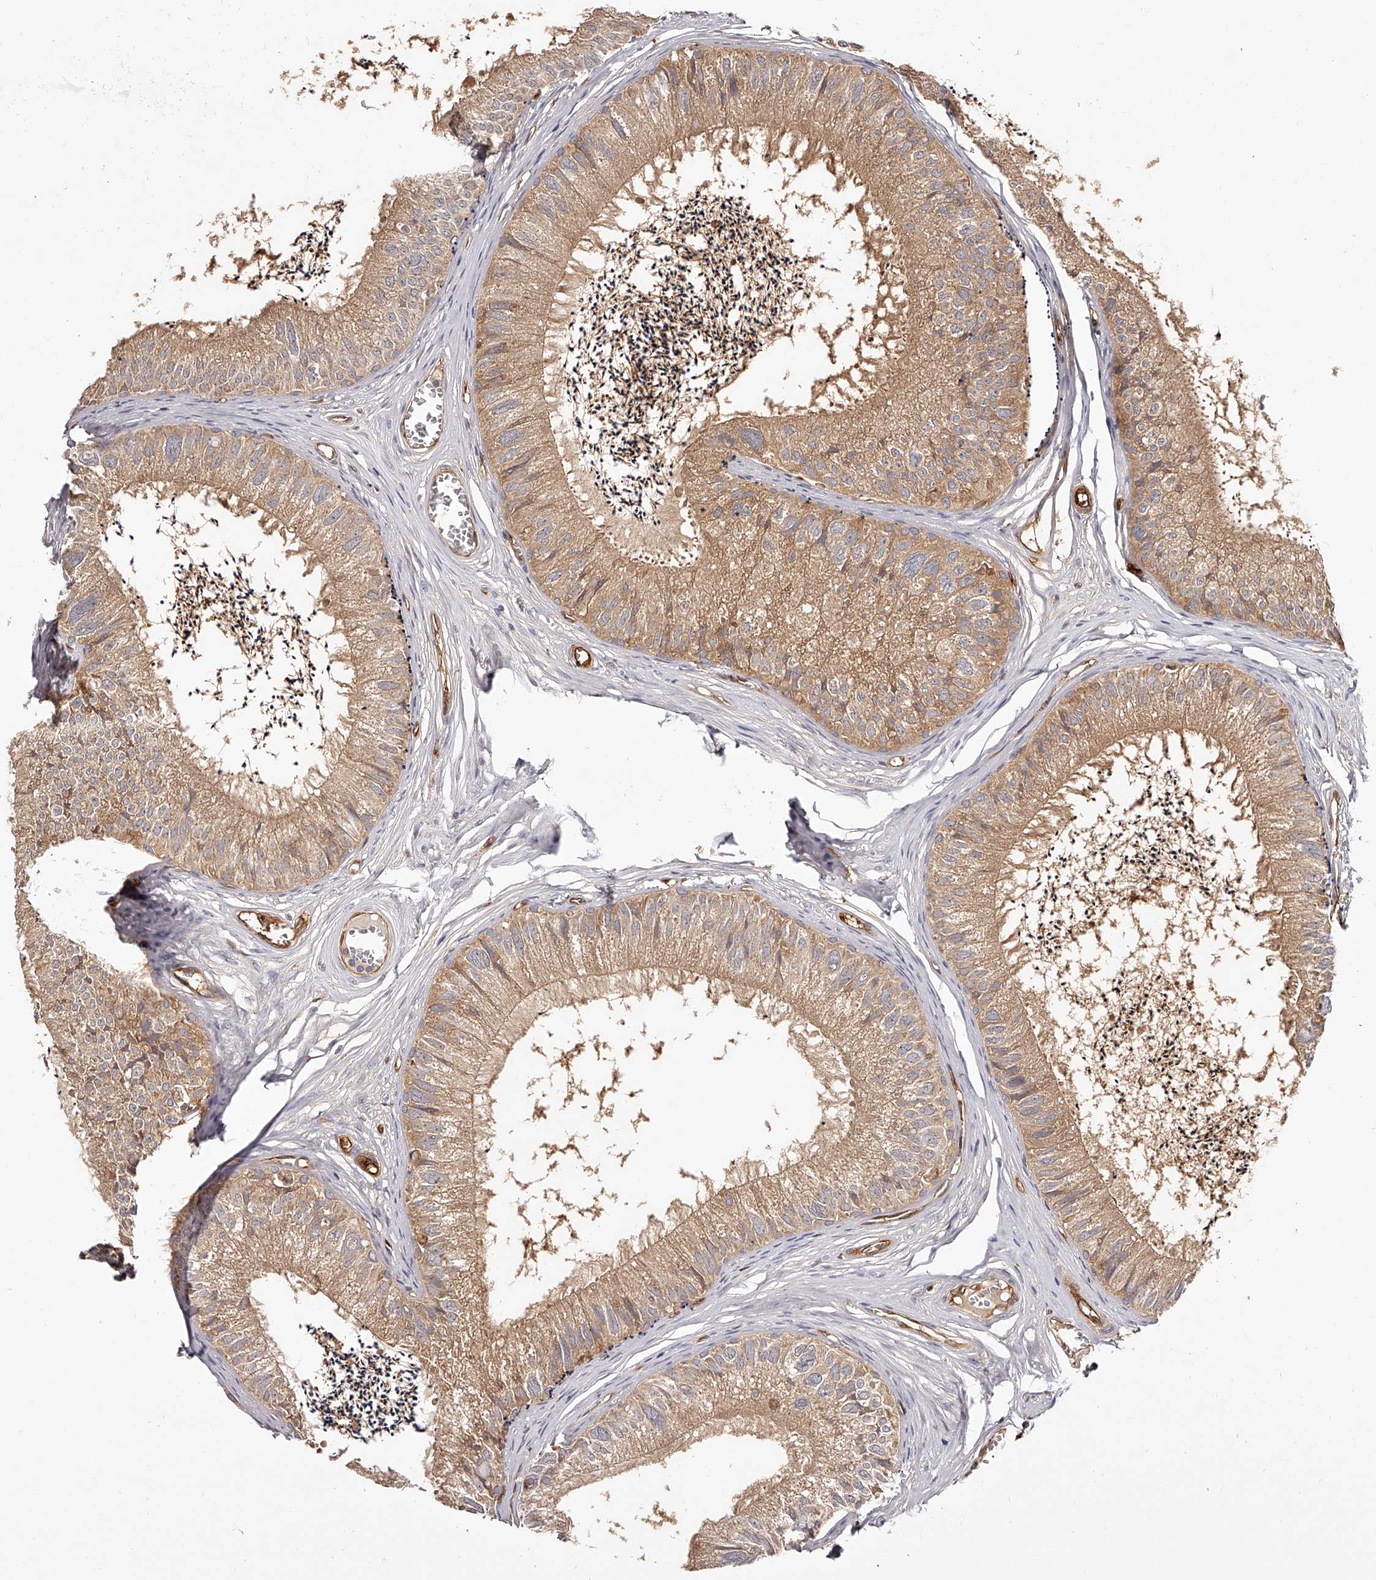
{"staining": {"intensity": "moderate", "quantity": ">75%", "location": "cytoplasmic/membranous"}, "tissue": "epididymis", "cell_type": "Glandular cells", "image_type": "normal", "snomed": [{"axis": "morphology", "description": "Normal tissue, NOS"}, {"axis": "topography", "description": "Epididymis"}], "caption": "Epididymis was stained to show a protein in brown. There is medium levels of moderate cytoplasmic/membranous positivity in approximately >75% of glandular cells. (DAB IHC, brown staining for protein, blue staining for nuclei).", "gene": "LAP3", "patient": {"sex": "male", "age": 79}}